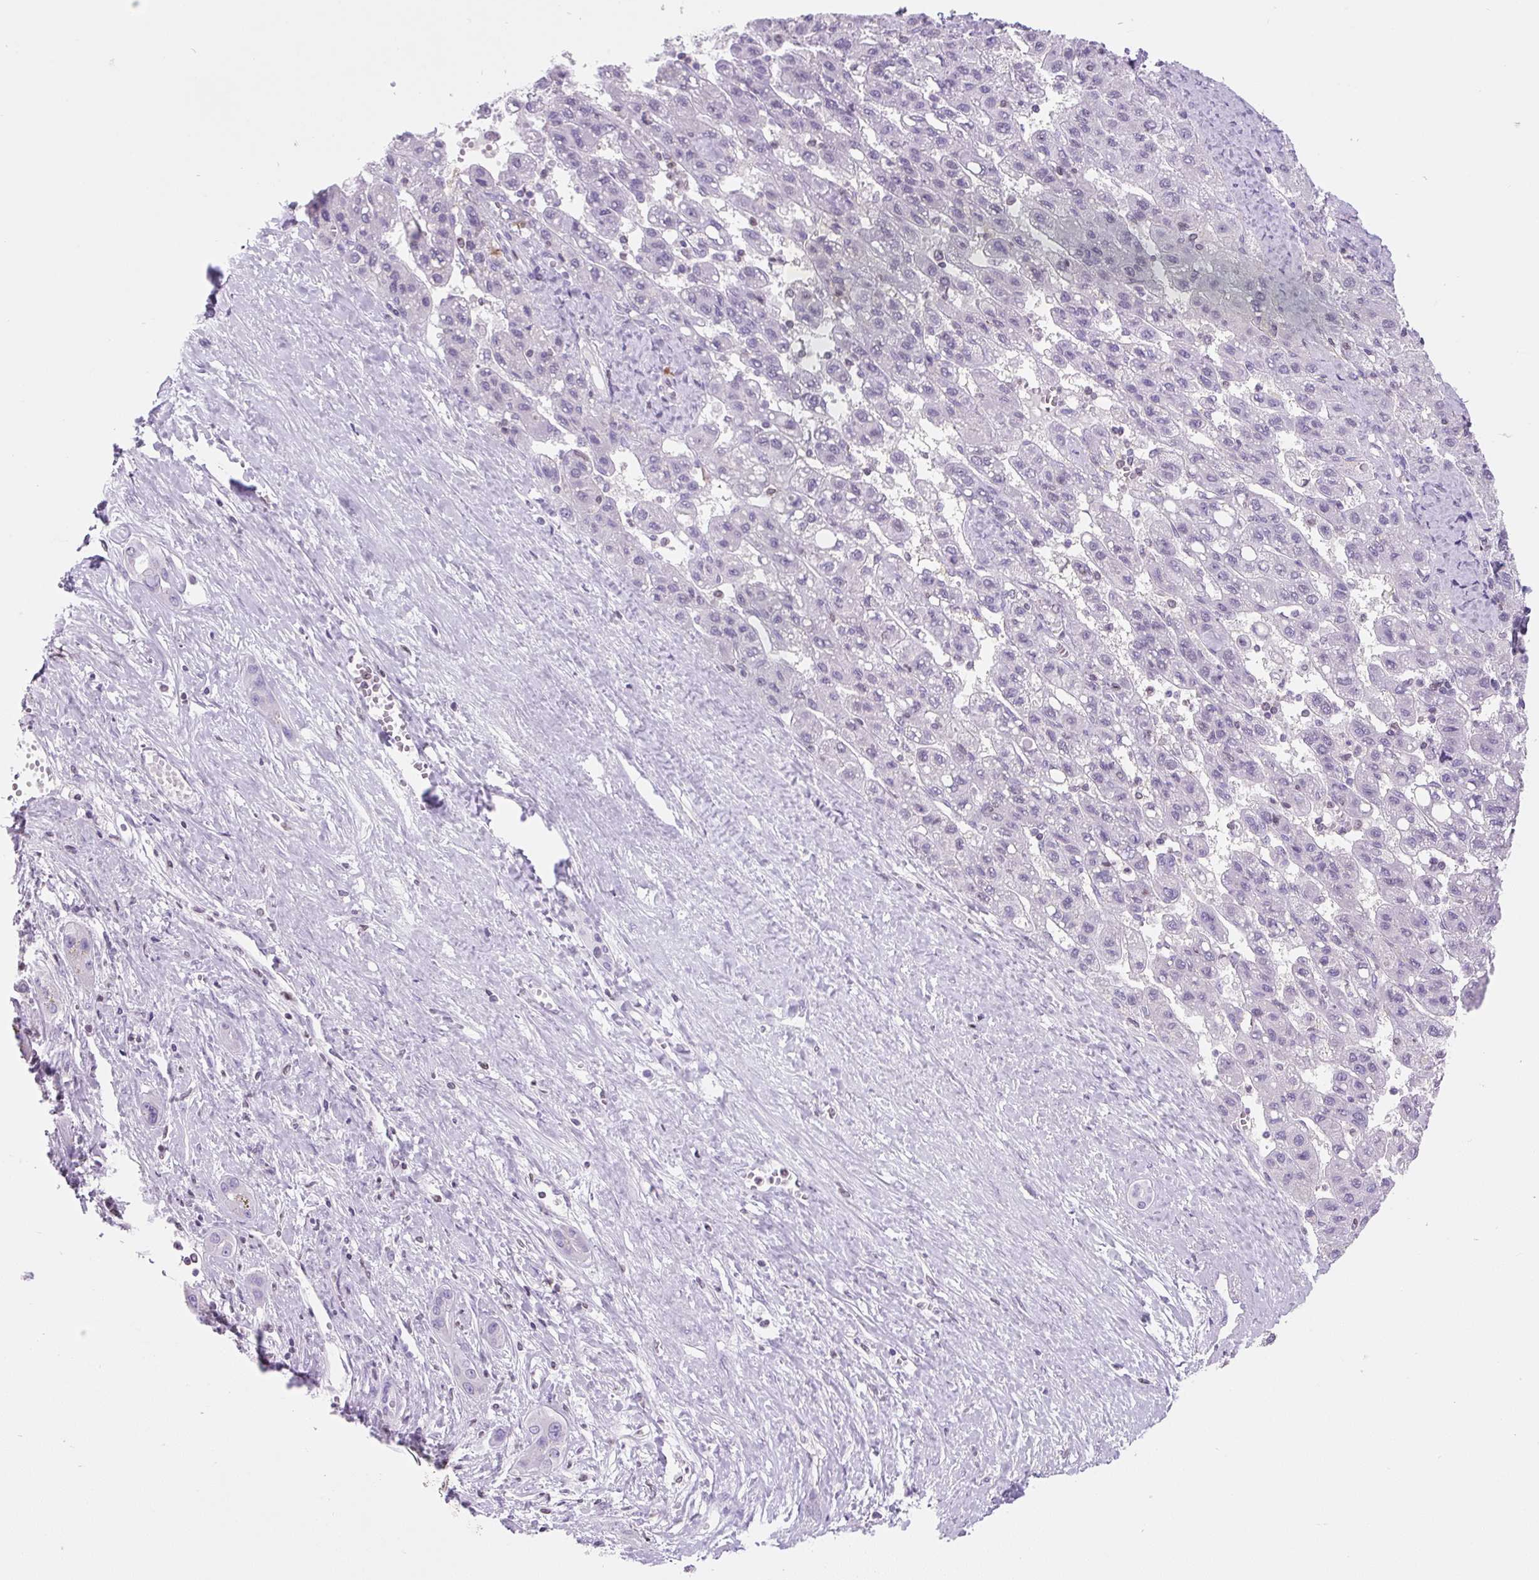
{"staining": {"intensity": "negative", "quantity": "none", "location": "none"}, "tissue": "liver cancer", "cell_type": "Tumor cells", "image_type": "cancer", "snomed": [{"axis": "morphology", "description": "Carcinoma, Hepatocellular, NOS"}, {"axis": "topography", "description": "Liver"}], "caption": "This micrograph is of liver cancer (hepatocellular carcinoma) stained with immunohistochemistry (IHC) to label a protein in brown with the nuclei are counter-stained blue. There is no staining in tumor cells.", "gene": "VPREB1", "patient": {"sex": "female", "age": 82}}